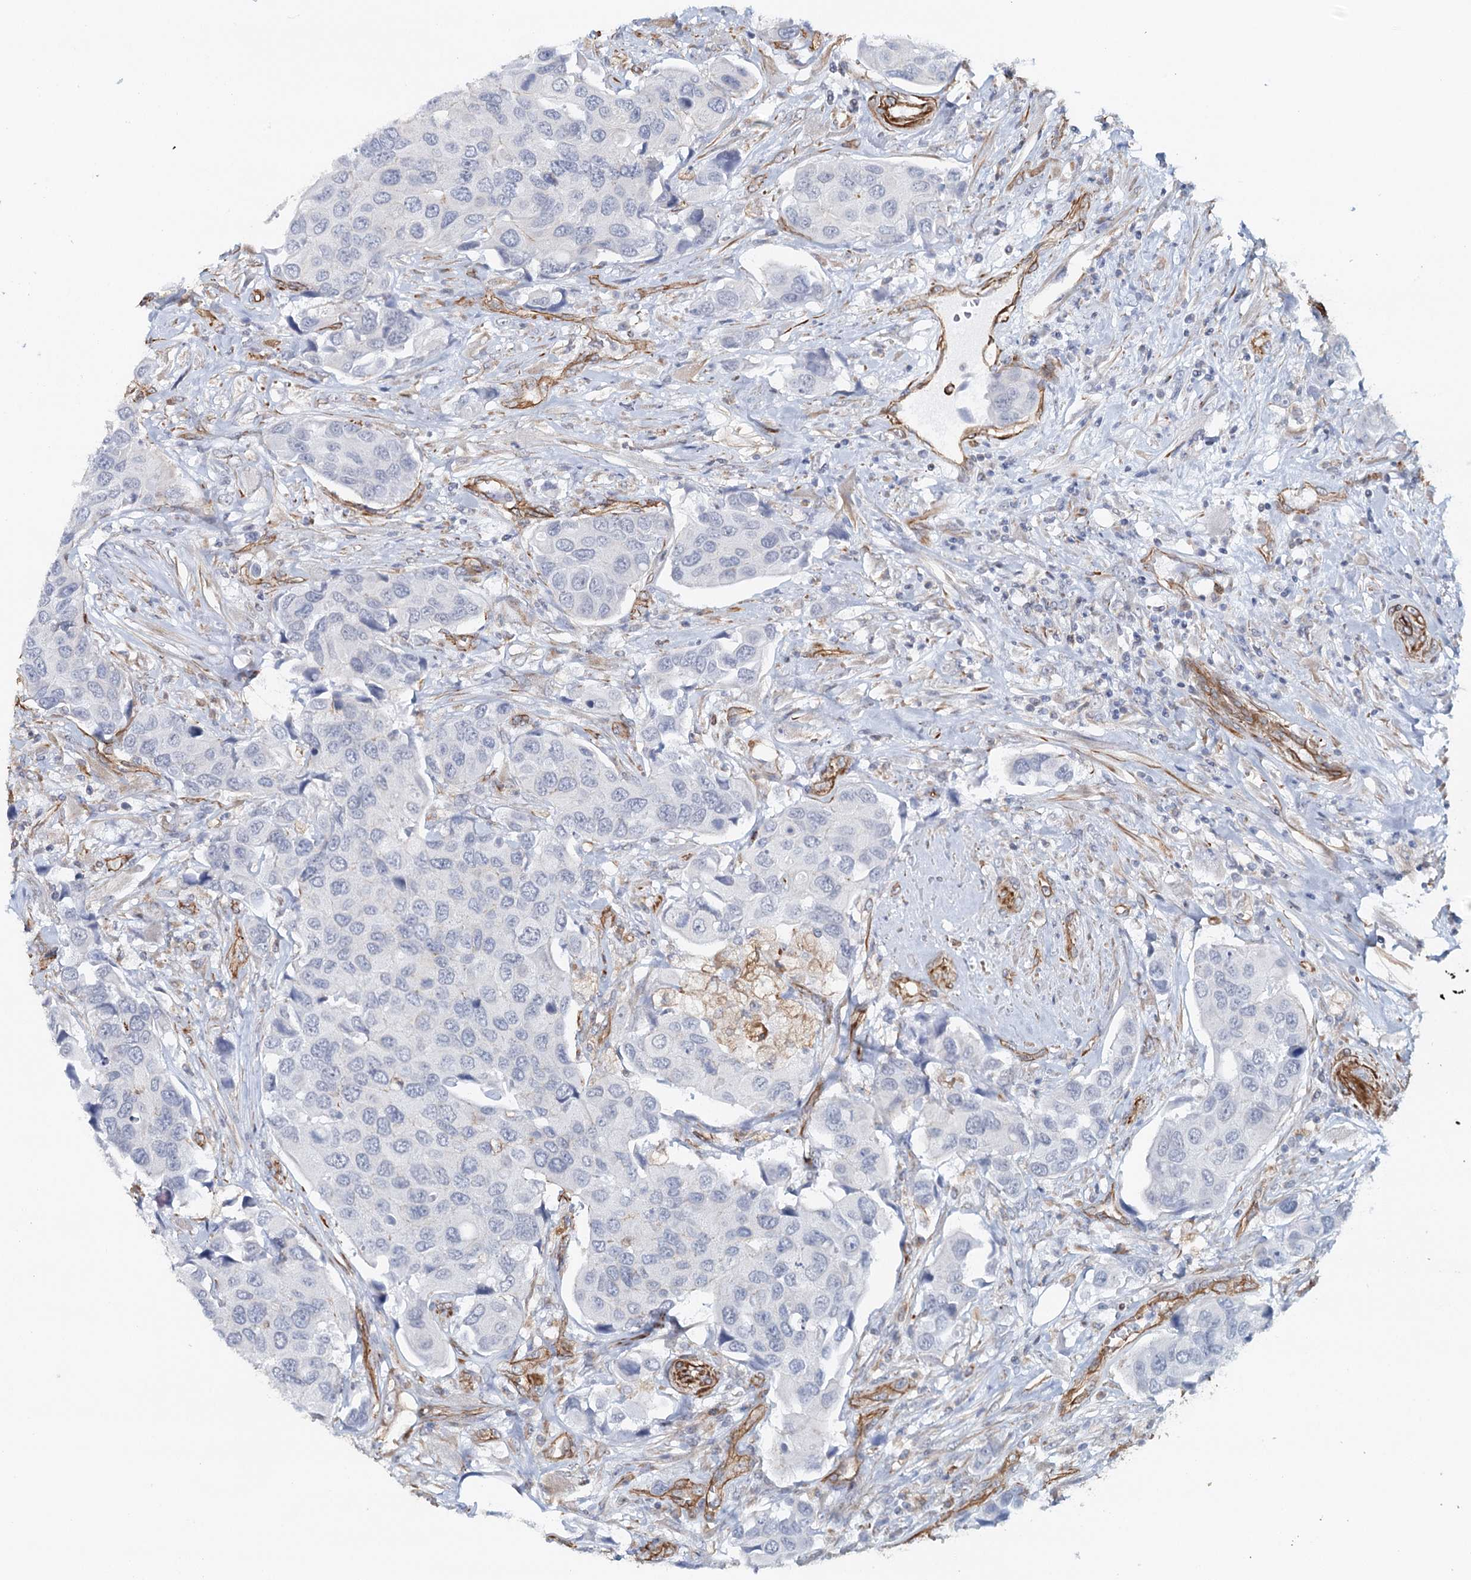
{"staining": {"intensity": "negative", "quantity": "none", "location": "none"}, "tissue": "urothelial cancer", "cell_type": "Tumor cells", "image_type": "cancer", "snomed": [{"axis": "morphology", "description": "Urothelial carcinoma, High grade"}, {"axis": "topography", "description": "Urinary bladder"}], "caption": "Tumor cells are negative for protein expression in human urothelial carcinoma (high-grade).", "gene": "SYNPO", "patient": {"sex": "male", "age": 74}}